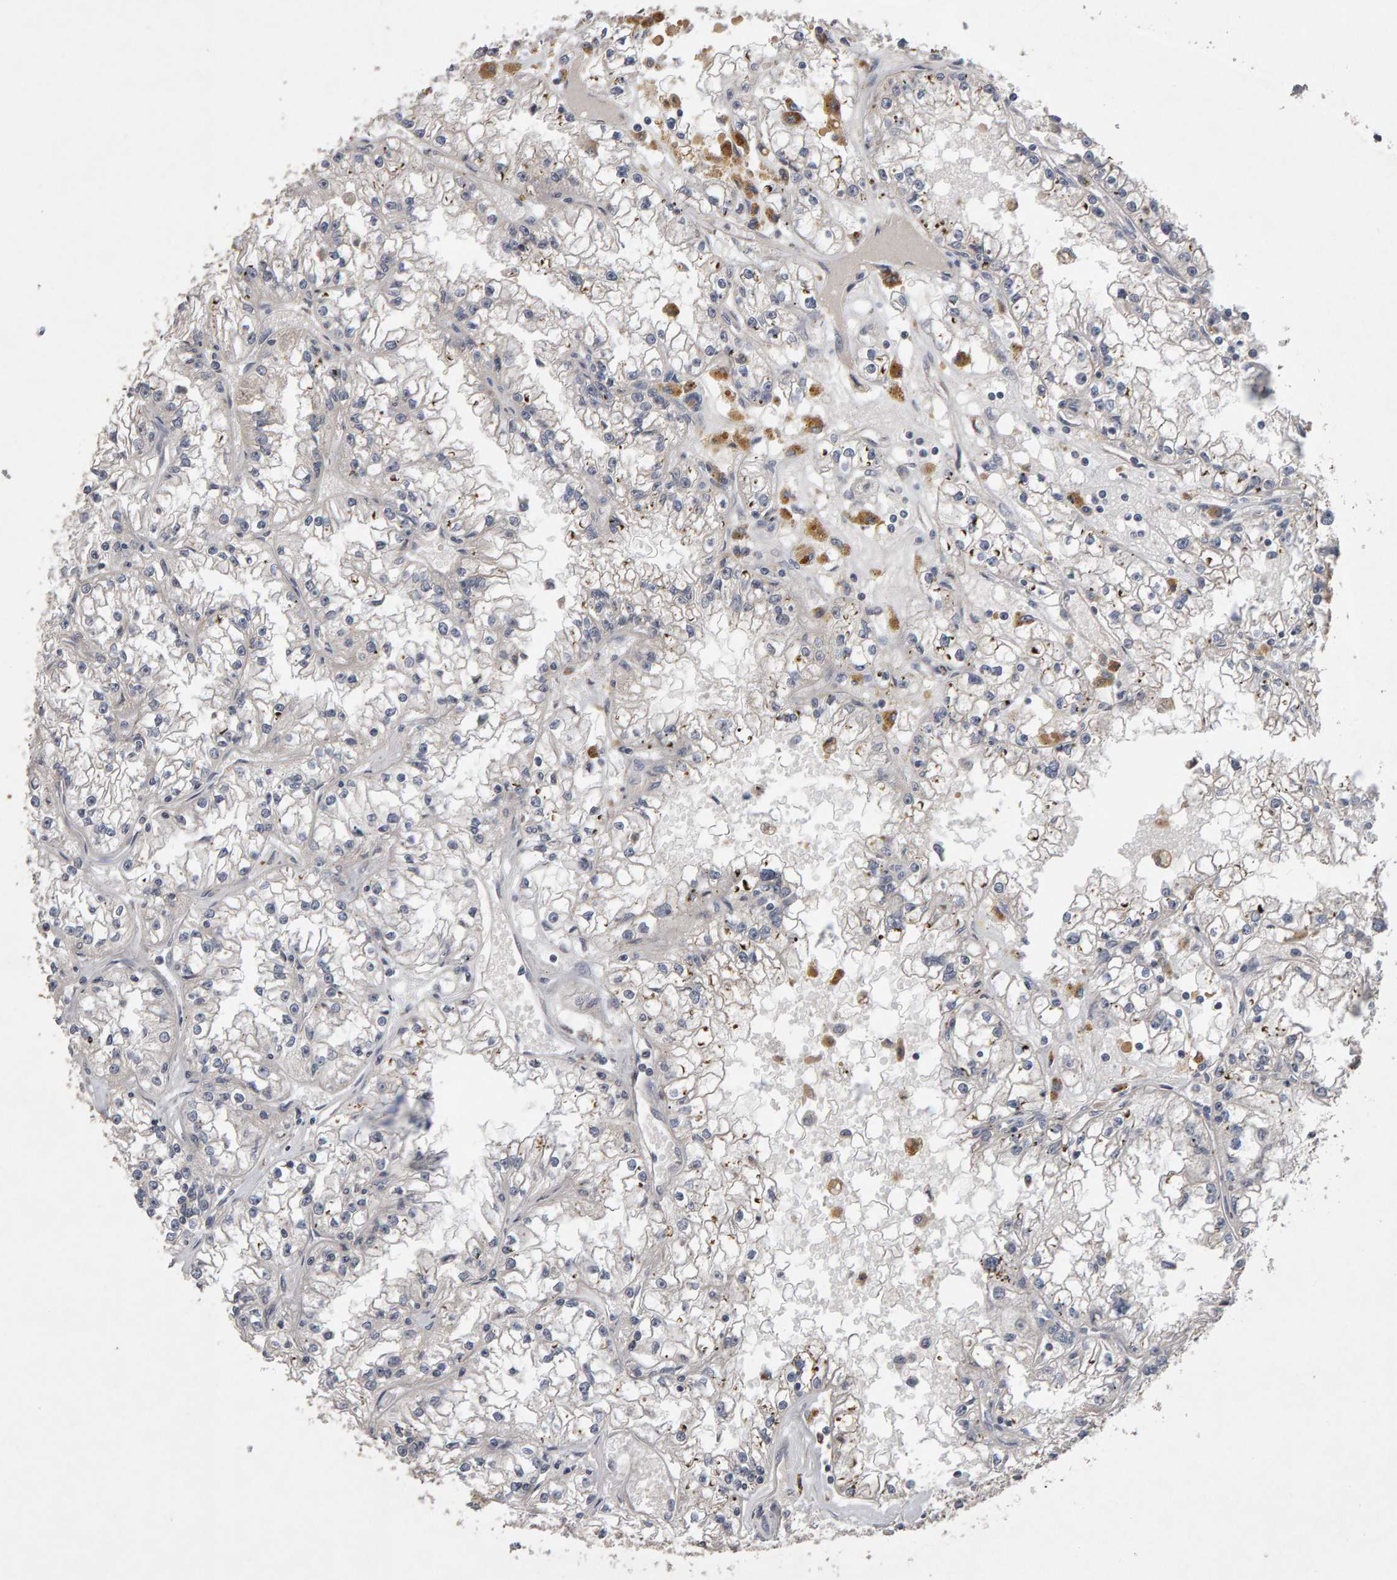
{"staining": {"intensity": "negative", "quantity": "none", "location": "none"}, "tissue": "renal cancer", "cell_type": "Tumor cells", "image_type": "cancer", "snomed": [{"axis": "morphology", "description": "Adenocarcinoma, NOS"}, {"axis": "topography", "description": "Kidney"}], "caption": "Adenocarcinoma (renal) stained for a protein using IHC displays no staining tumor cells.", "gene": "COASY", "patient": {"sex": "male", "age": 56}}